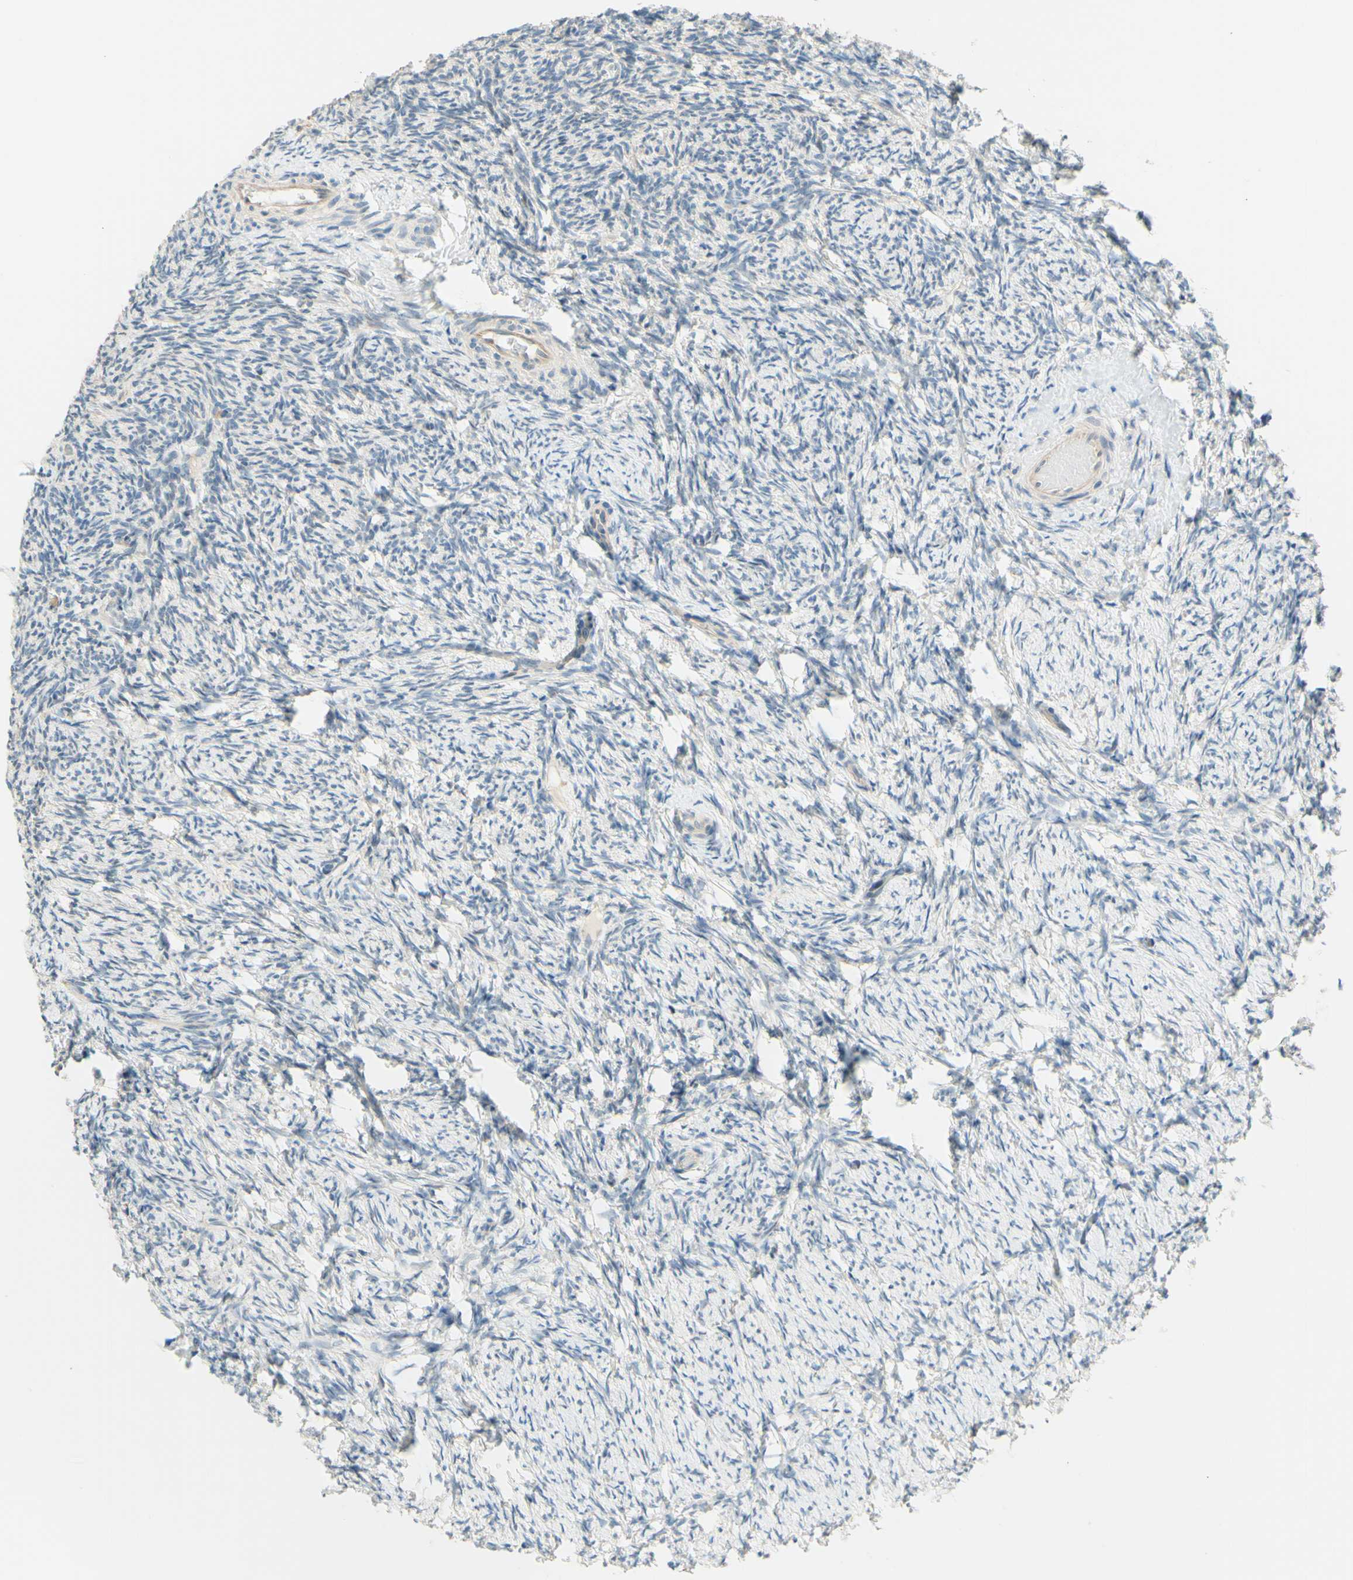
{"staining": {"intensity": "negative", "quantity": "none", "location": "none"}, "tissue": "ovary", "cell_type": "Ovarian stroma cells", "image_type": "normal", "snomed": [{"axis": "morphology", "description": "Normal tissue, NOS"}, {"axis": "topography", "description": "Ovary"}], "caption": "Immunohistochemistry photomicrograph of benign ovary: human ovary stained with DAB (3,3'-diaminobenzidine) demonstrates no significant protein staining in ovarian stroma cells.", "gene": "C2CD2L", "patient": {"sex": "female", "age": 60}}